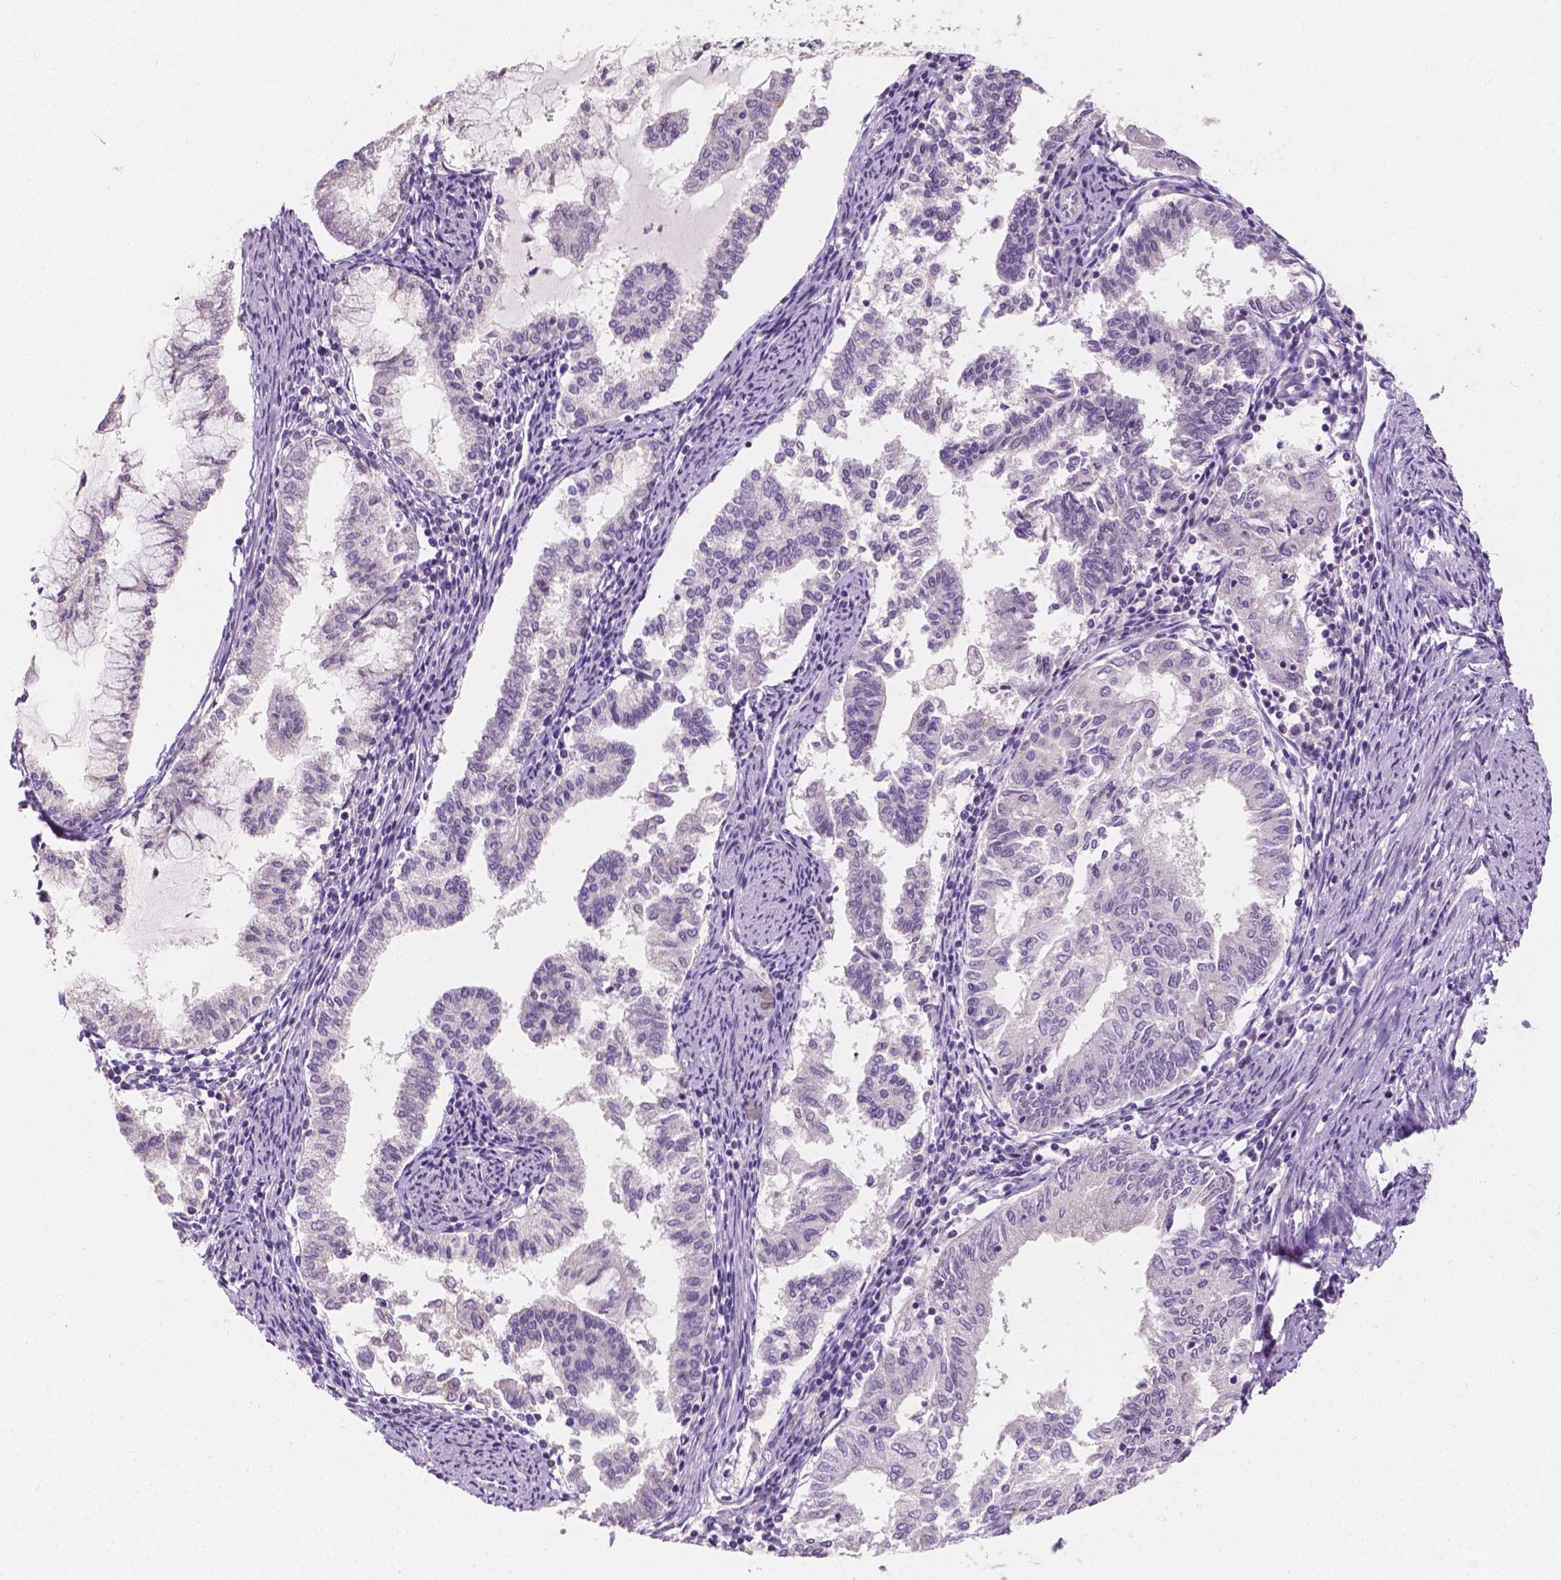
{"staining": {"intensity": "negative", "quantity": "none", "location": "none"}, "tissue": "endometrial cancer", "cell_type": "Tumor cells", "image_type": "cancer", "snomed": [{"axis": "morphology", "description": "Adenocarcinoma, NOS"}, {"axis": "topography", "description": "Endometrium"}], "caption": "Endometrial cancer (adenocarcinoma) was stained to show a protein in brown. There is no significant positivity in tumor cells.", "gene": "TAL1", "patient": {"sex": "female", "age": 79}}